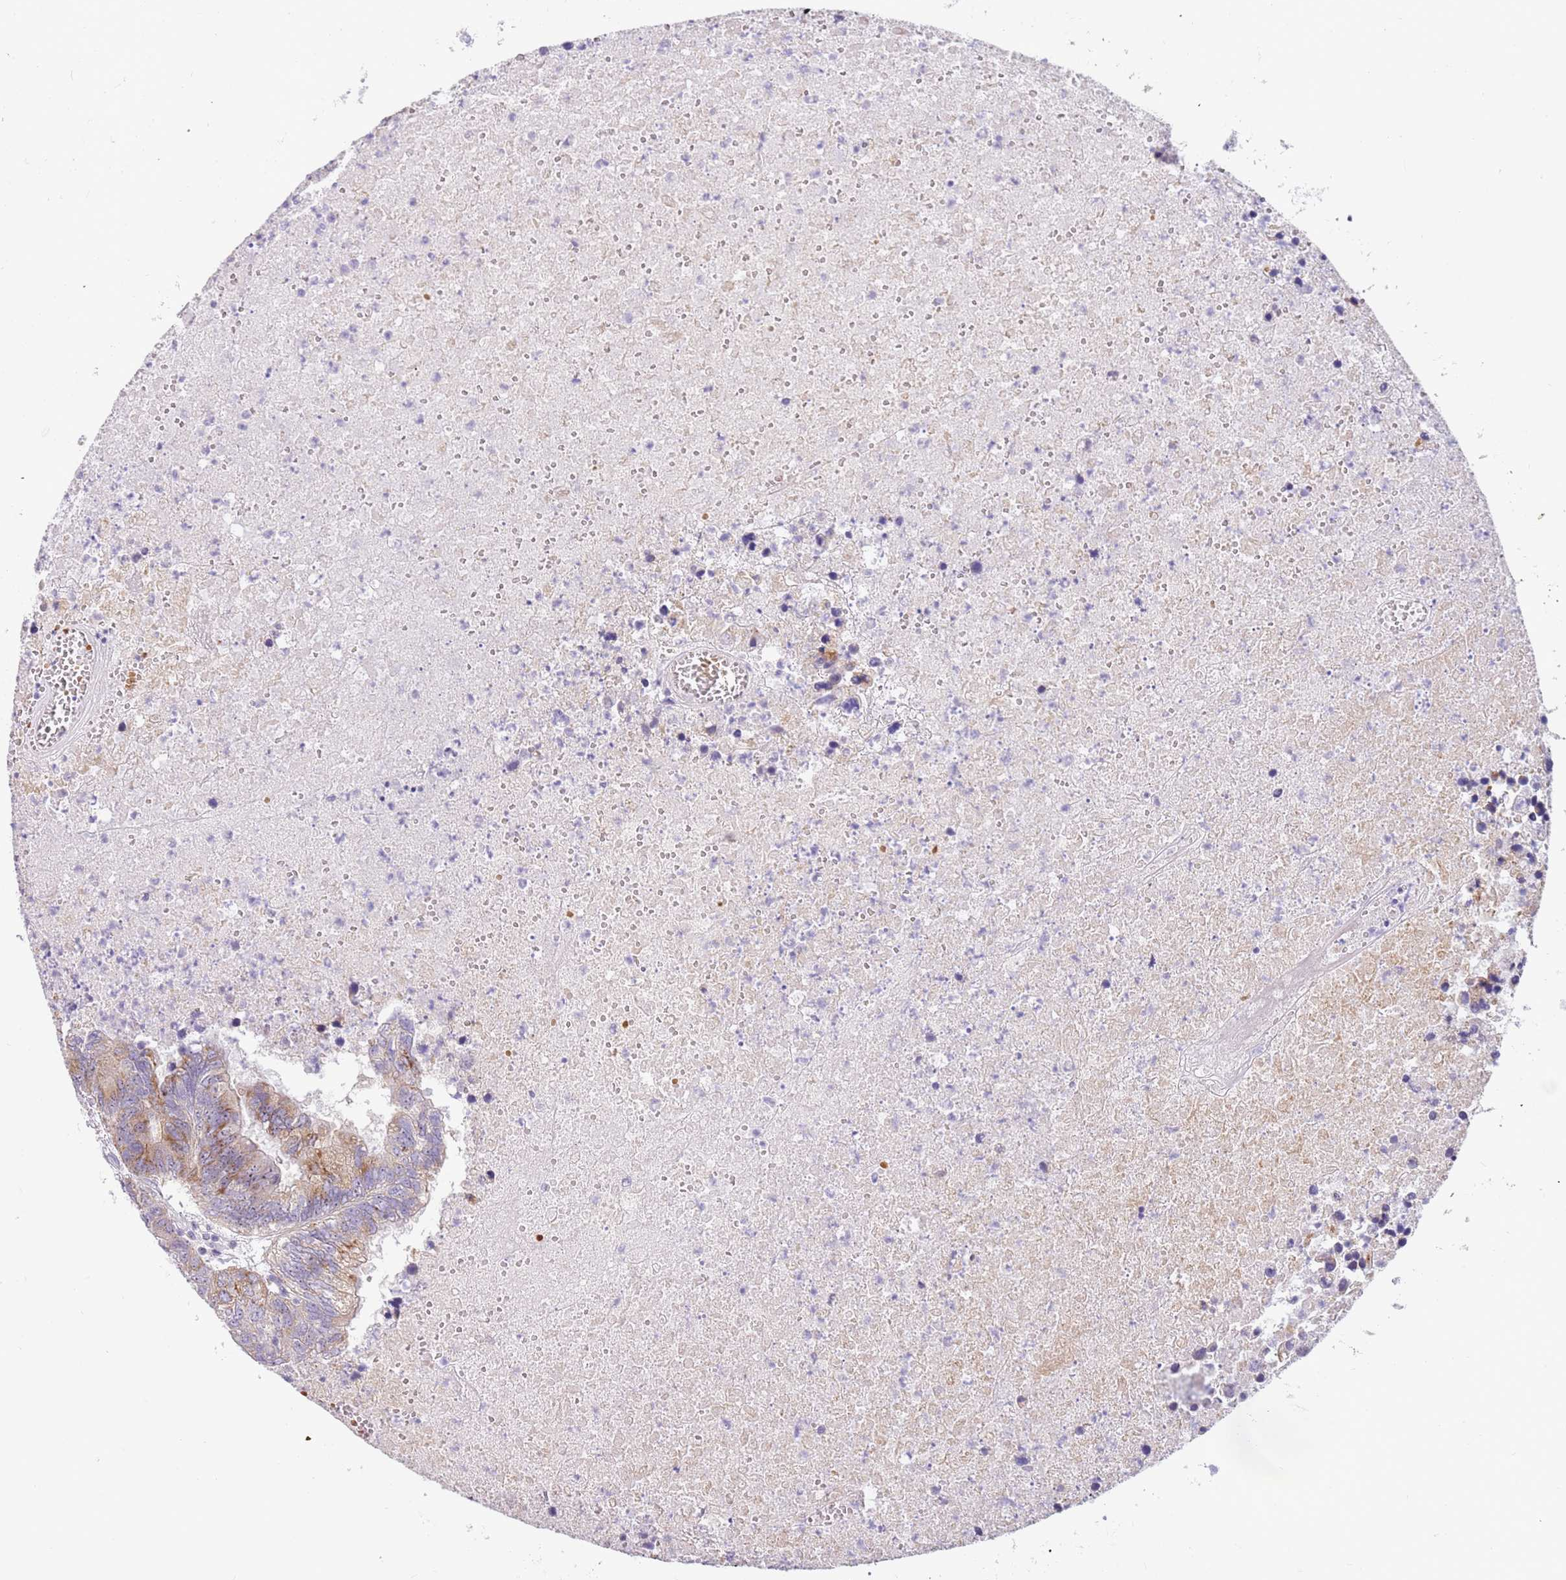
{"staining": {"intensity": "moderate", "quantity": "25%-75%", "location": "cytoplasmic/membranous,nuclear"}, "tissue": "colorectal cancer", "cell_type": "Tumor cells", "image_type": "cancer", "snomed": [{"axis": "morphology", "description": "Adenocarcinoma, NOS"}, {"axis": "topography", "description": "Colon"}], "caption": "Immunohistochemistry image of neoplastic tissue: human colorectal cancer (adenocarcinoma) stained using IHC reveals medium levels of moderate protein expression localized specifically in the cytoplasmic/membranous and nuclear of tumor cells, appearing as a cytoplasmic/membranous and nuclear brown color.", "gene": "DNAJA3", "patient": {"sex": "female", "age": 48}}